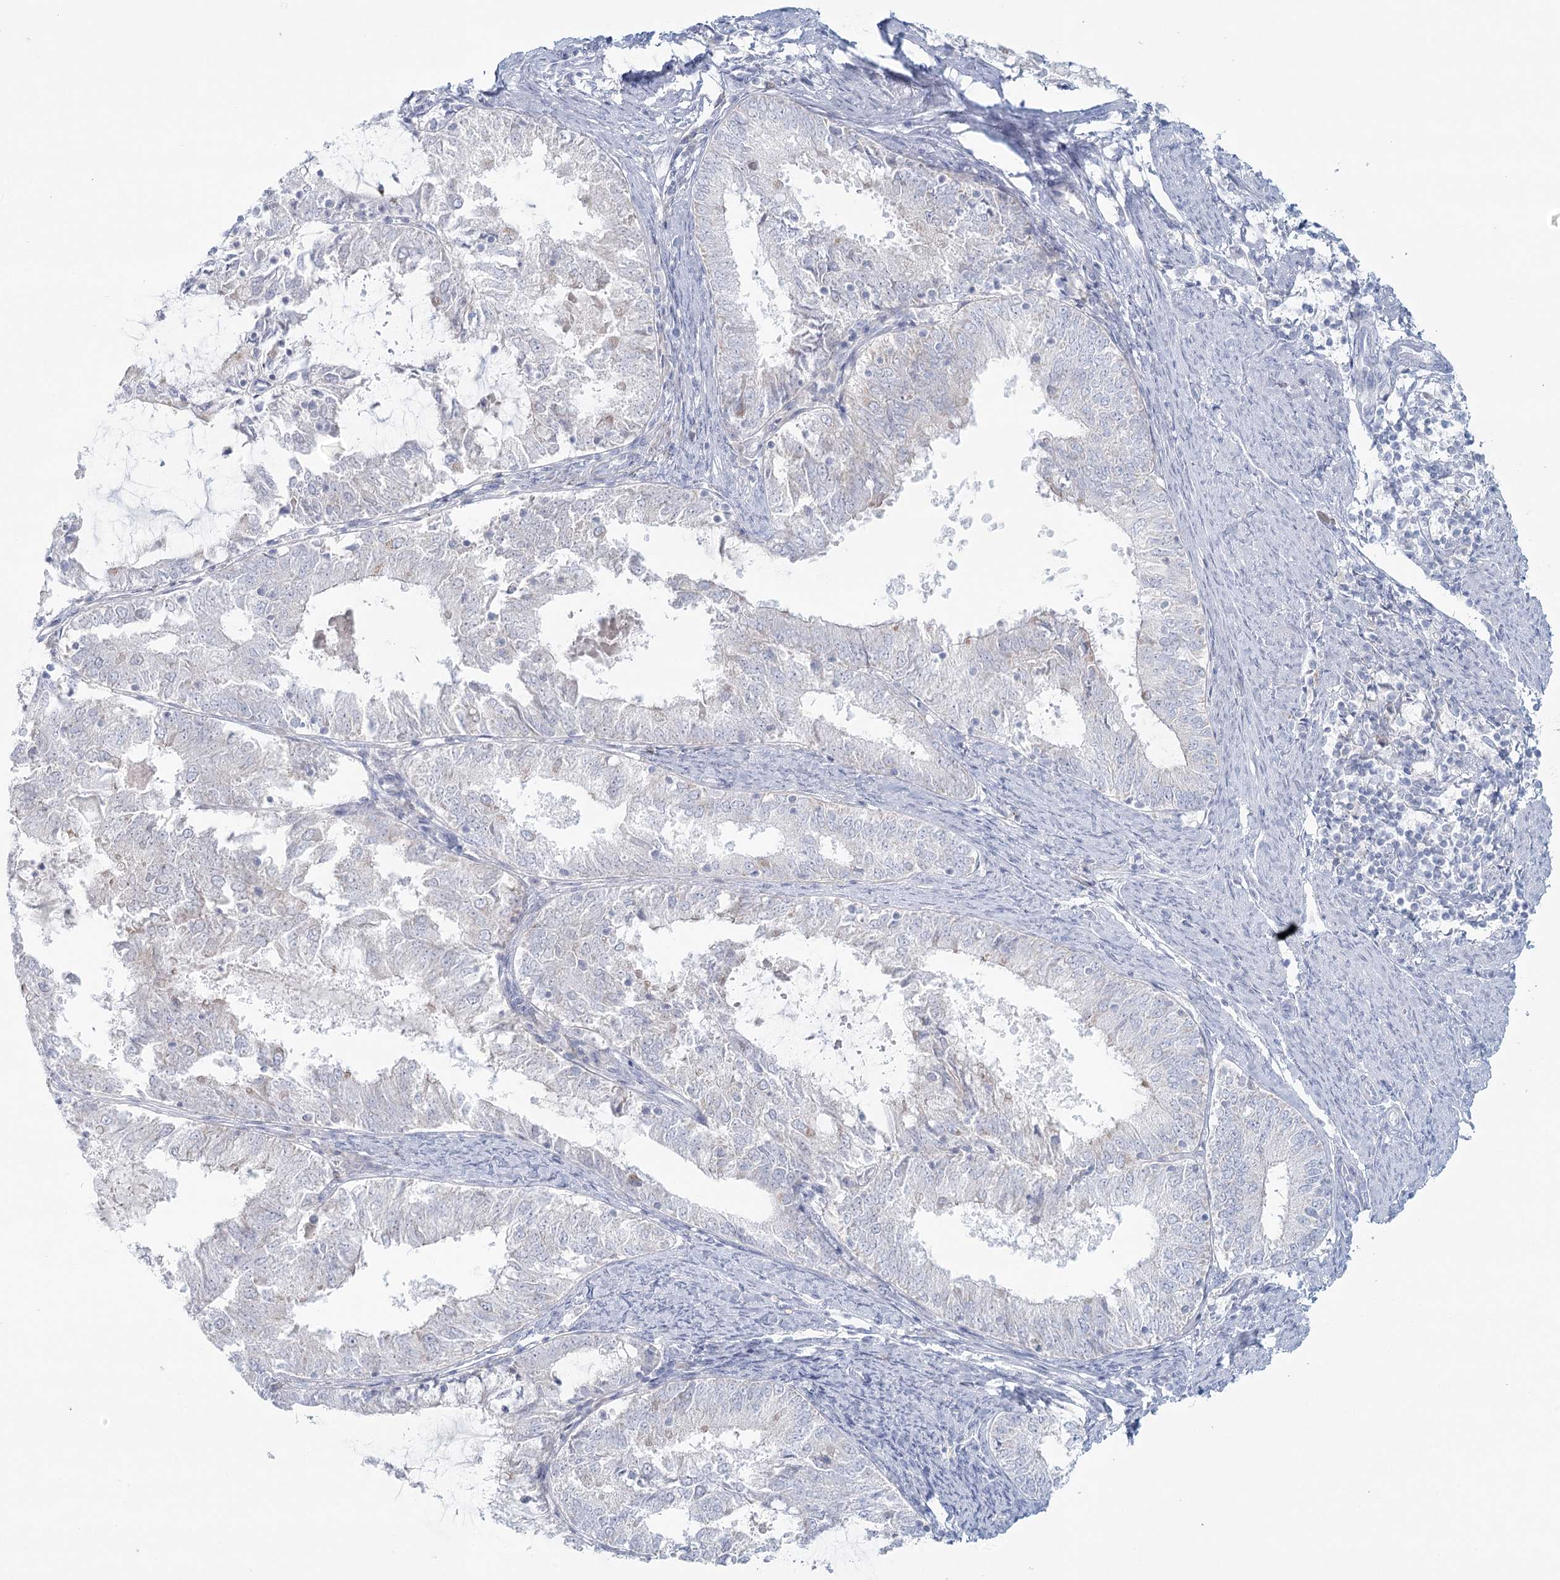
{"staining": {"intensity": "negative", "quantity": "none", "location": "none"}, "tissue": "endometrial cancer", "cell_type": "Tumor cells", "image_type": "cancer", "snomed": [{"axis": "morphology", "description": "Adenocarcinoma, NOS"}, {"axis": "topography", "description": "Endometrium"}], "caption": "Immunohistochemistry micrograph of neoplastic tissue: human endometrial adenocarcinoma stained with DAB (3,3'-diaminobenzidine) shows no significant protein positivity in tumor cells. Brightfield microscopy of immunohistochemistry (IHC) stained with DAB (brown) and hematoxylin (blue), captured at high magnification.", "gene": "BPHL", "patient": {"sex": "female", "age": 57}}